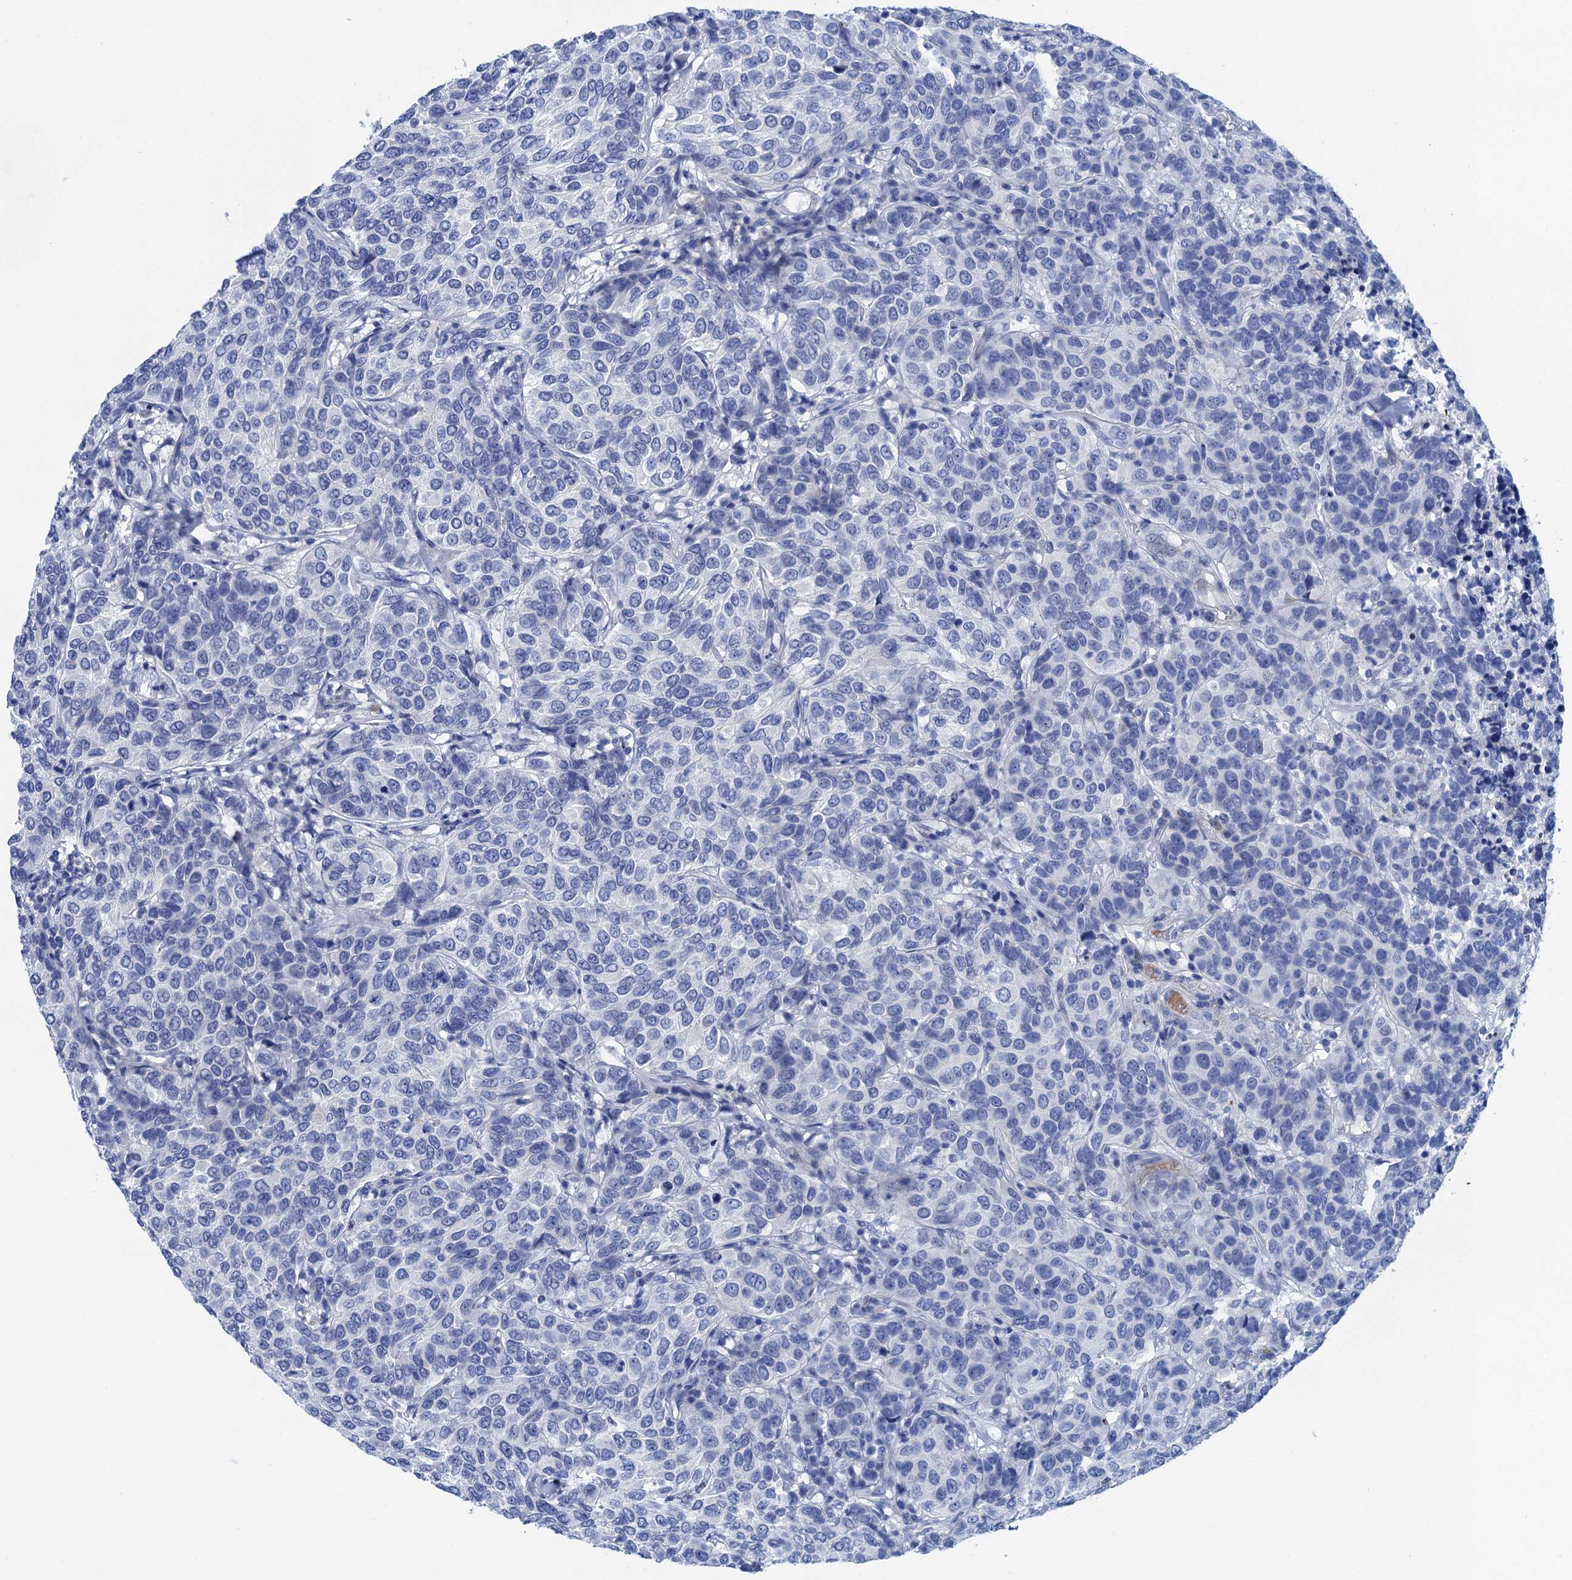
{"staining": {"intensity": "negative", "quantity": "none", "location": "none"}, "tissue": "breast cancer", "cell_type": "Tumor cells", "image_type": "cancer", "snomed": [{"axis": "morphology", "description": "Duct carcinoma"}, {"axis": "topography", "description": "Breast"}], "caption": "Micrograph shows no significant protein staining in tumor cells of invasive ductal carcinoma (breast). (Brightfield microscopy of DAB (3,3'-diaminobenzidine) IHC at high magnification).", "gene": "NLRP10", "patient": {"sex": "female", "age": 55}}